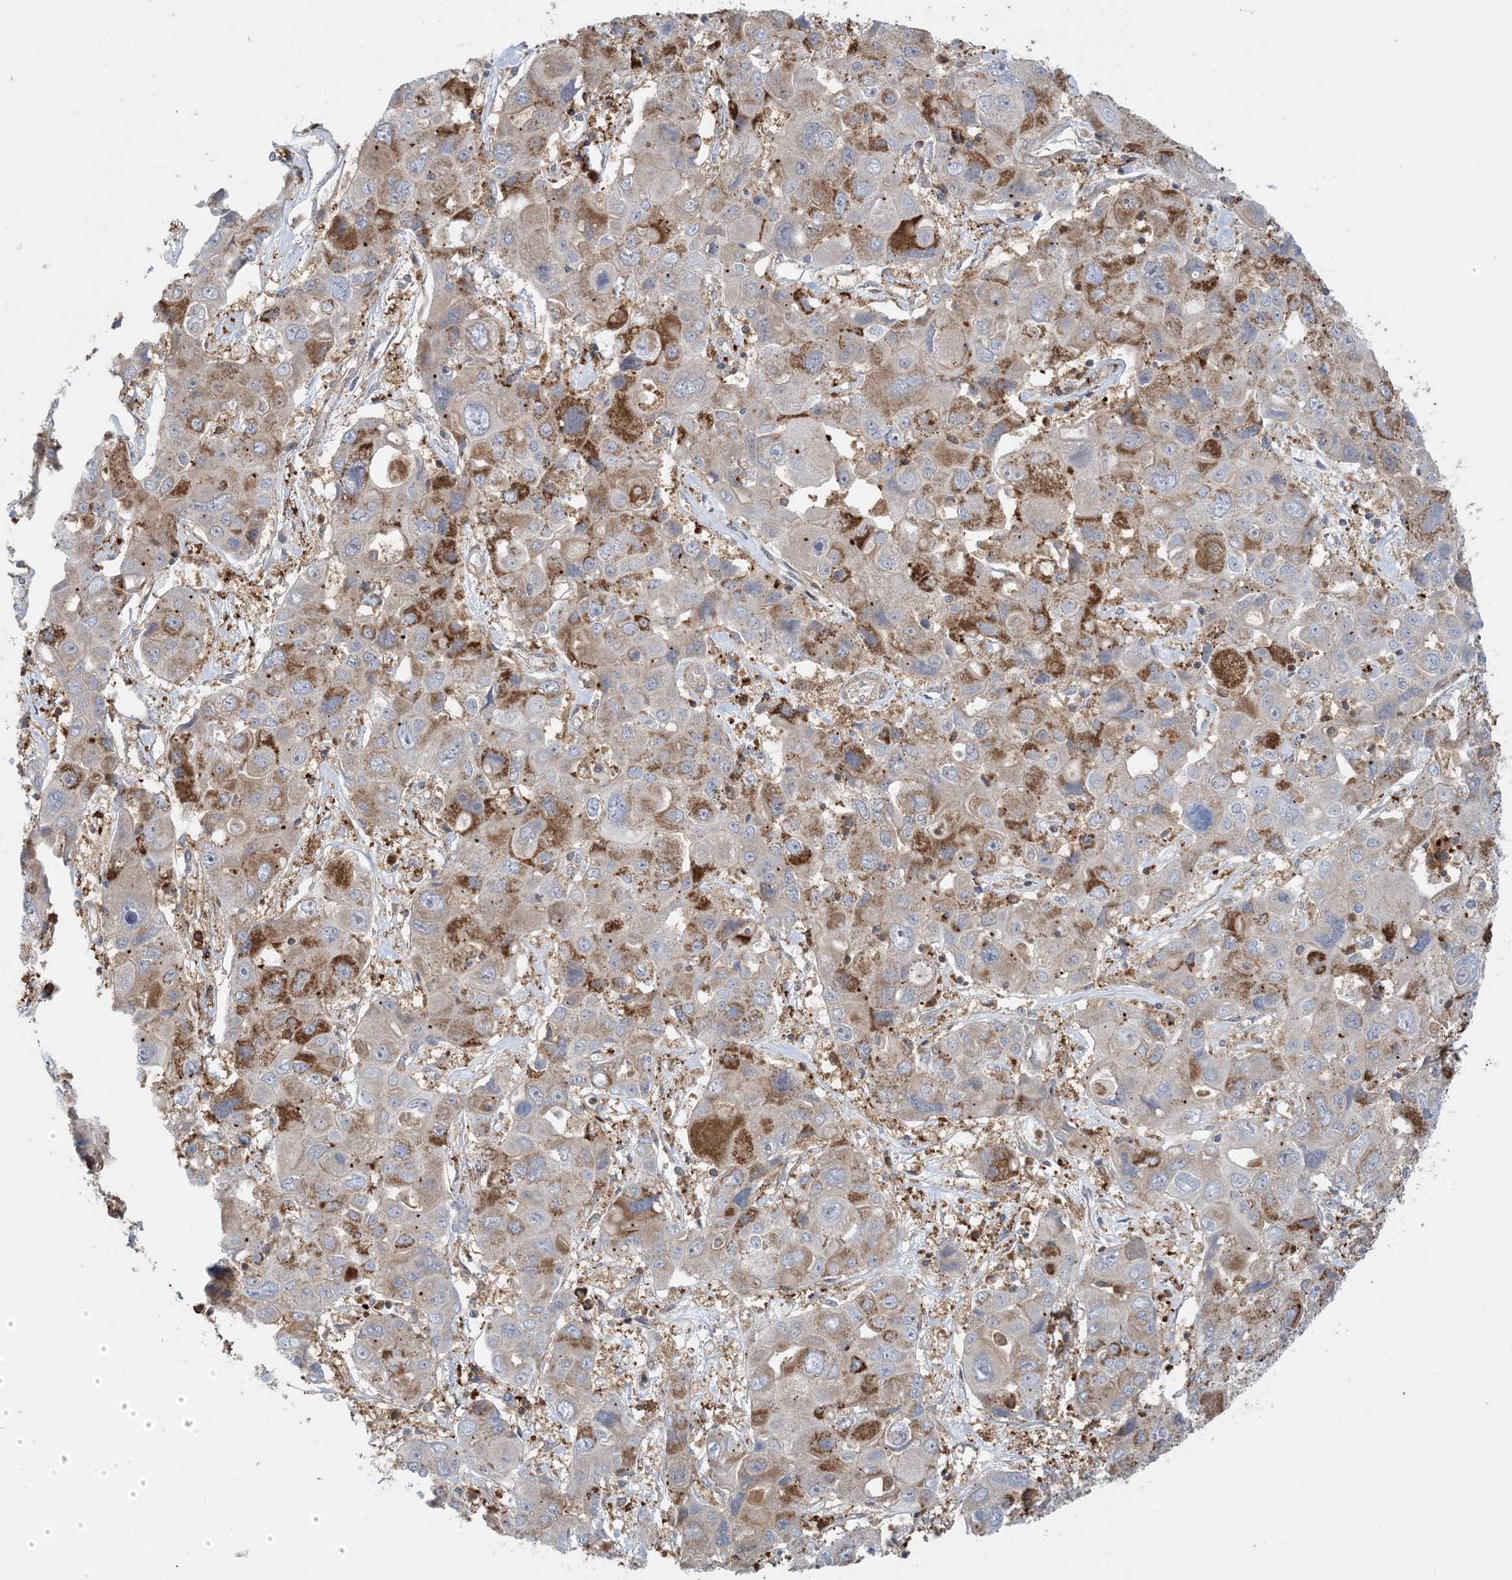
{"staining": {"intensity": "moderate", "quantity": "25%-75%", "location": "cytoplasmic/membranous"}, "tissue": "liver cancer", "cell_type": "Tumor cells", "image_type": "cancer", "snomed": [{"axis": "morphology", "description": "Cholangiocarcinoma"}, {"axis": "topography", "description": "Liver"}], "caption": "Liver cancer (cholangiocarcinoma) stained with IHC displays moderate cytoplasmic/membranous expression in about 25%-75% of tumor cells.", "gene": "SFMBT2", "patient": {"sex": "male", "age": 67}}